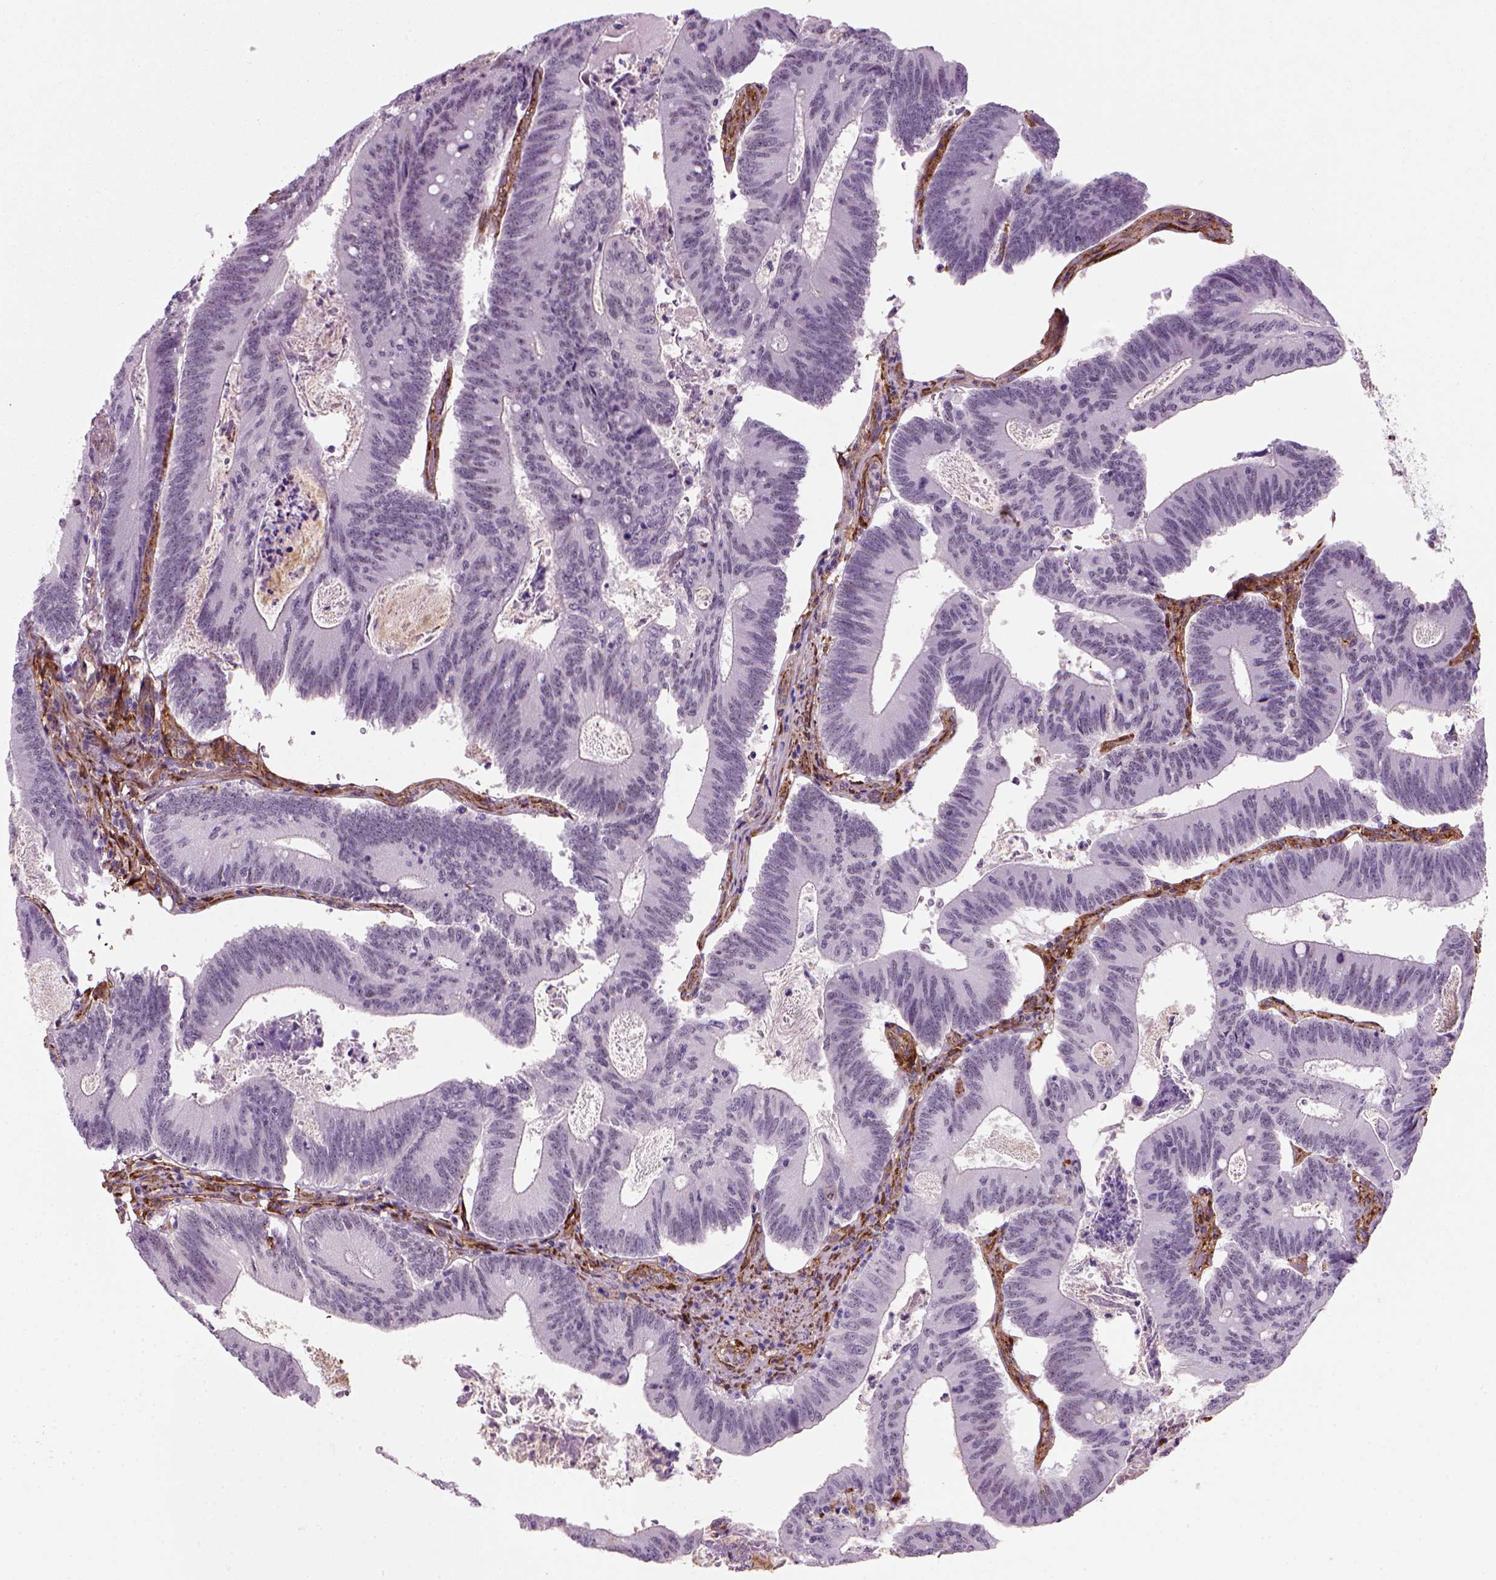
{"staining": {"intensity": "negative", "quantity": "none", "location": "none"}, "tissue": "colorectal cancer", "cell_type": "Tumor cells", "image_type": "cancer", "snomed": [{"axis": "morphology", "description": "Adenocarcinoma, NOS"}, {"axis": "topography", "description": "Colon"}], "caption": "Tumor cells are negative for brown protein staining in colorectal adenocarcinoma.", "gene": "MARCKS", "patient": {"sex": "female", "age": 70}}